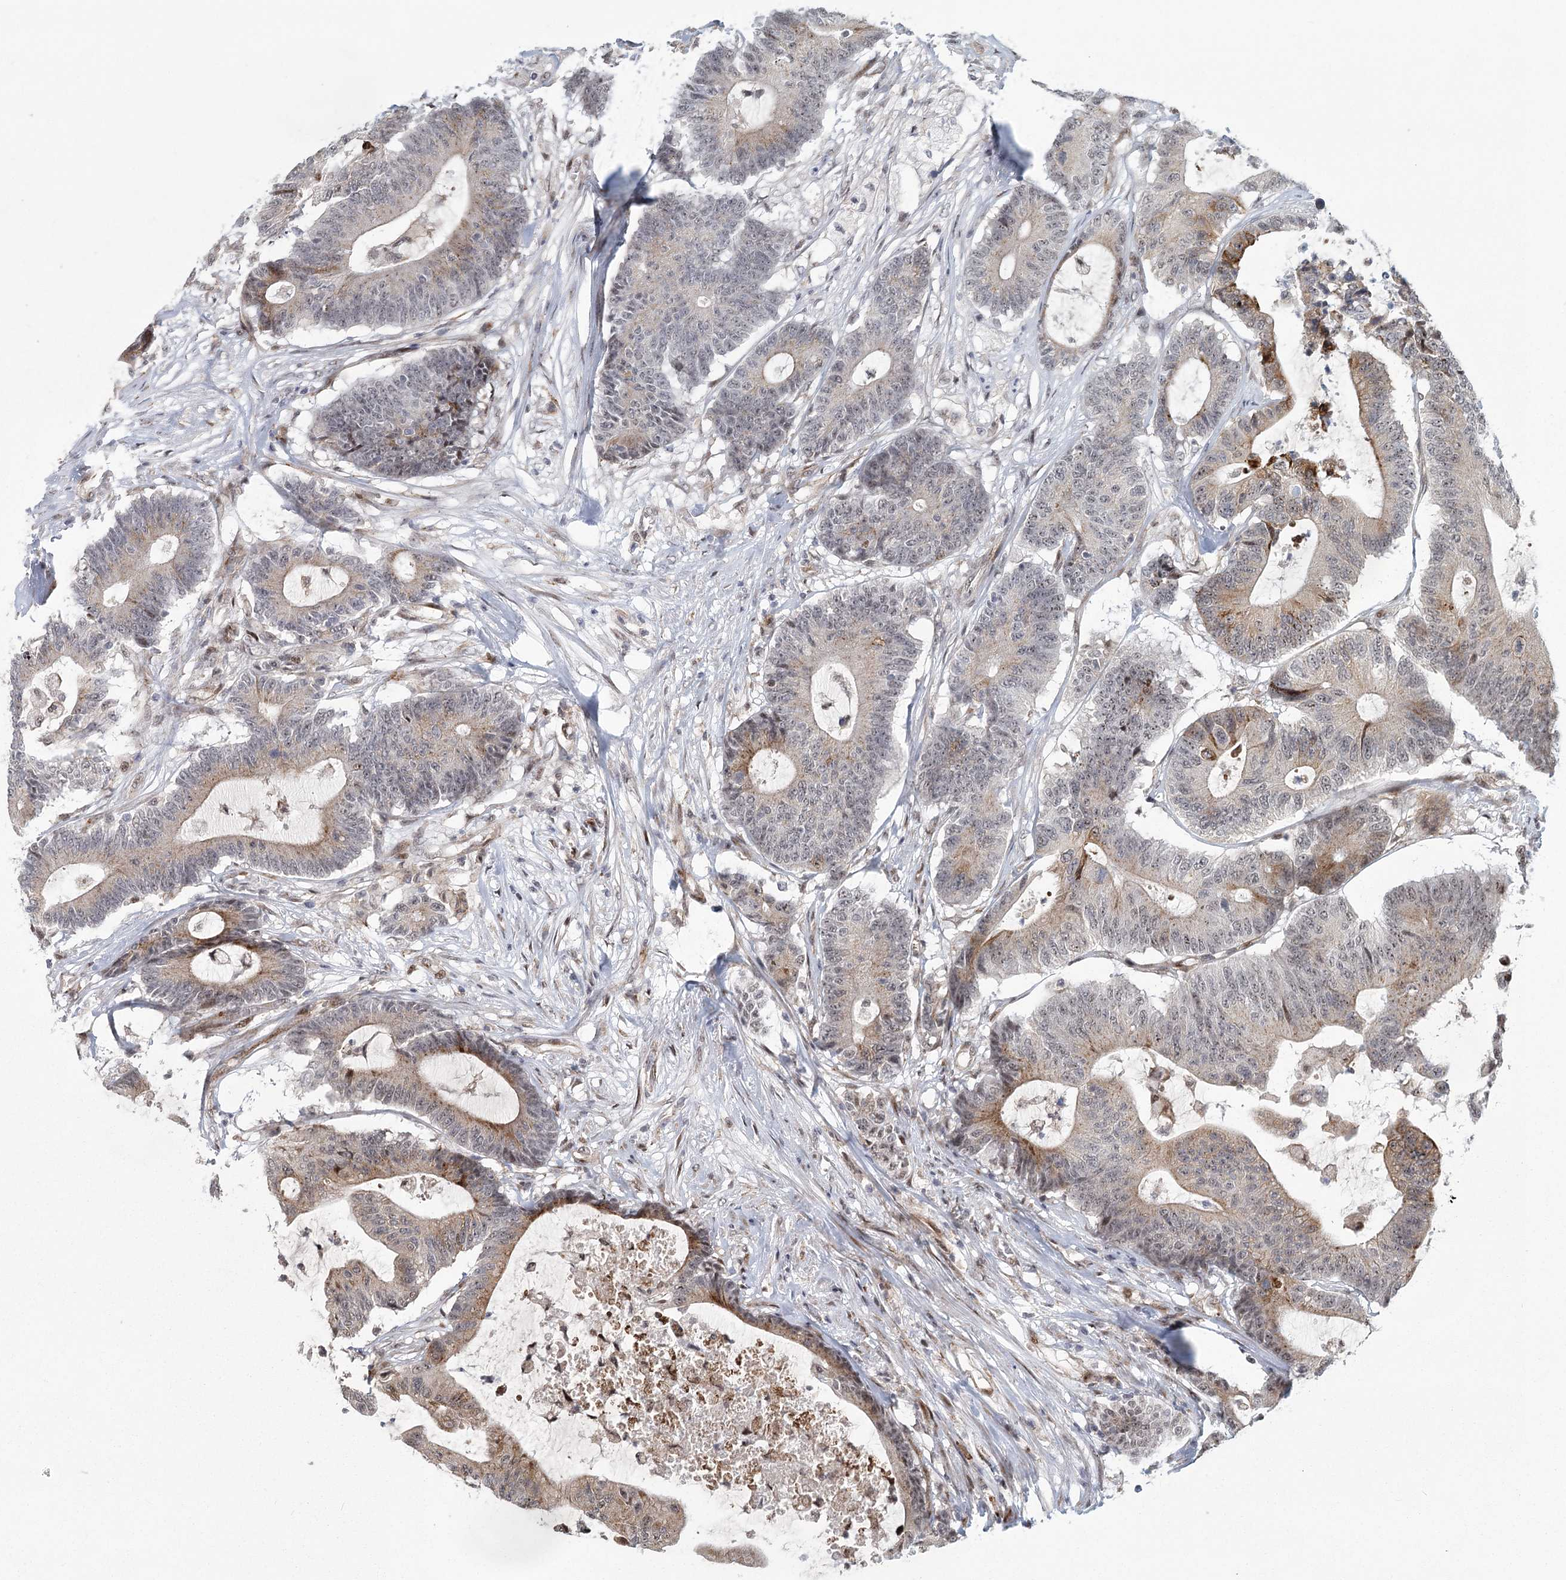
{"staining": {"intensity": "moderate", "quantity": "<25%", "location": "cytoplasmic/membranous"}, "tissue": "colorectal cancer", "cell_type": "Tumor cells", "image_type": "cancer", "snomed": [{"axis": "morphology", "description": "Adenocarcinoma, NOS"}, {"axis": "topography", "description": "Colon"}], "caption": "A high-resolution histopathology image shows immunohistochemistry (IHC) staining of colorectal adenocarcinoma, which exhibits moderate cytoplasmic/membranous positivity in approximately <25% of tumor cells.", "gene": "PARM1", "patient": {"sex": "female", "age": 84}}